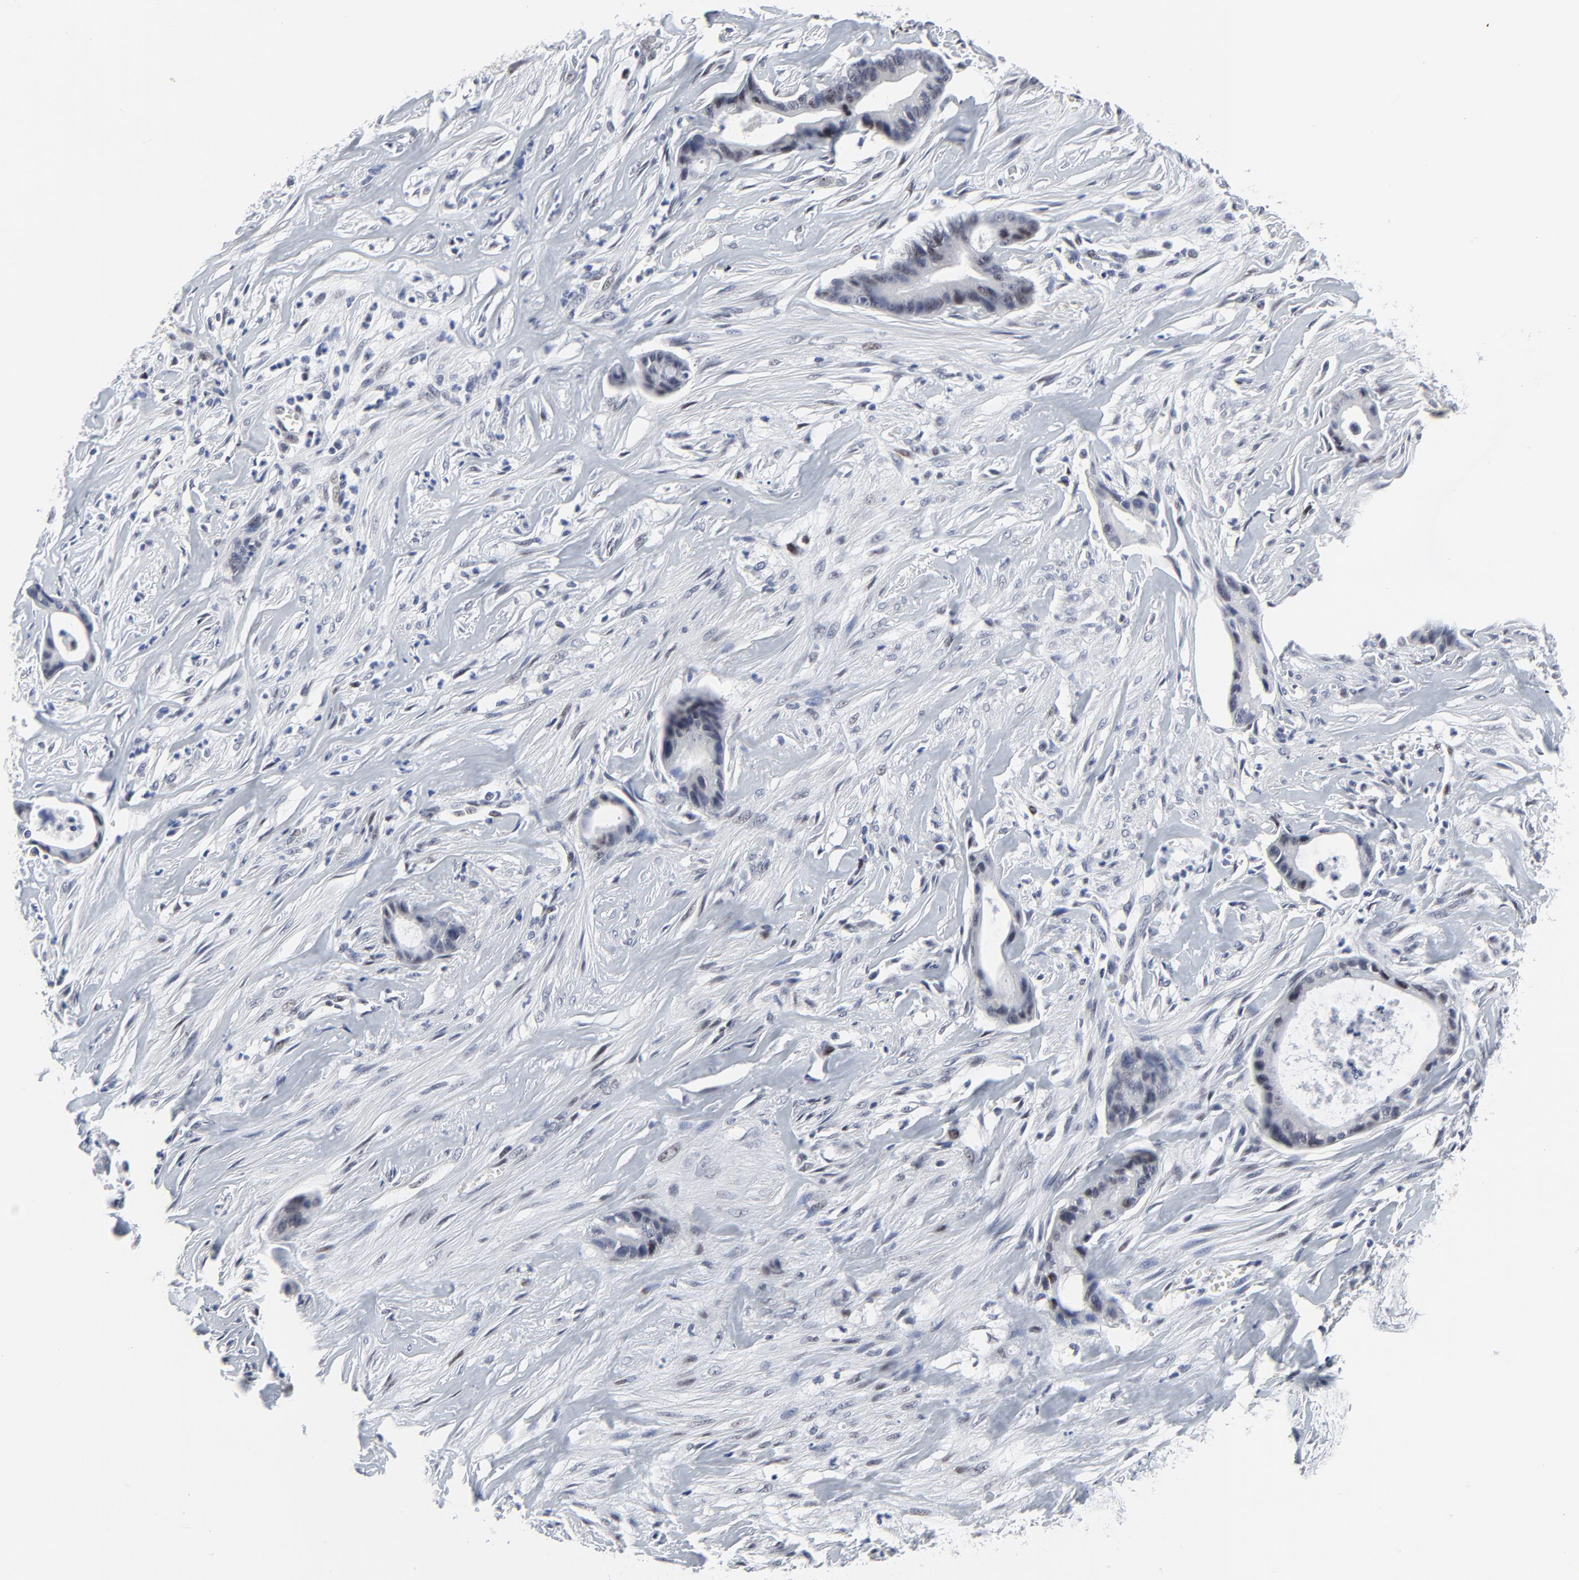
{"staining": {"intensity": "weak", "quantity": "<25%", "location": "nuclear"}, "tissue": "liver cancer", "cell_type": "Tumor cells", "image_type": "cancer", "snomed": [{"axis": "morphology", "description": "Cholangiocarcinoma"}, {"axis": "topography", "description": "Liver"}], "caption": "Protein analysis of cholangiocarcinoma (liver) displays no significant positivity in tumor cells.", "gene": "ZNF589", "patient": {"sex": "female", "age": 55}}